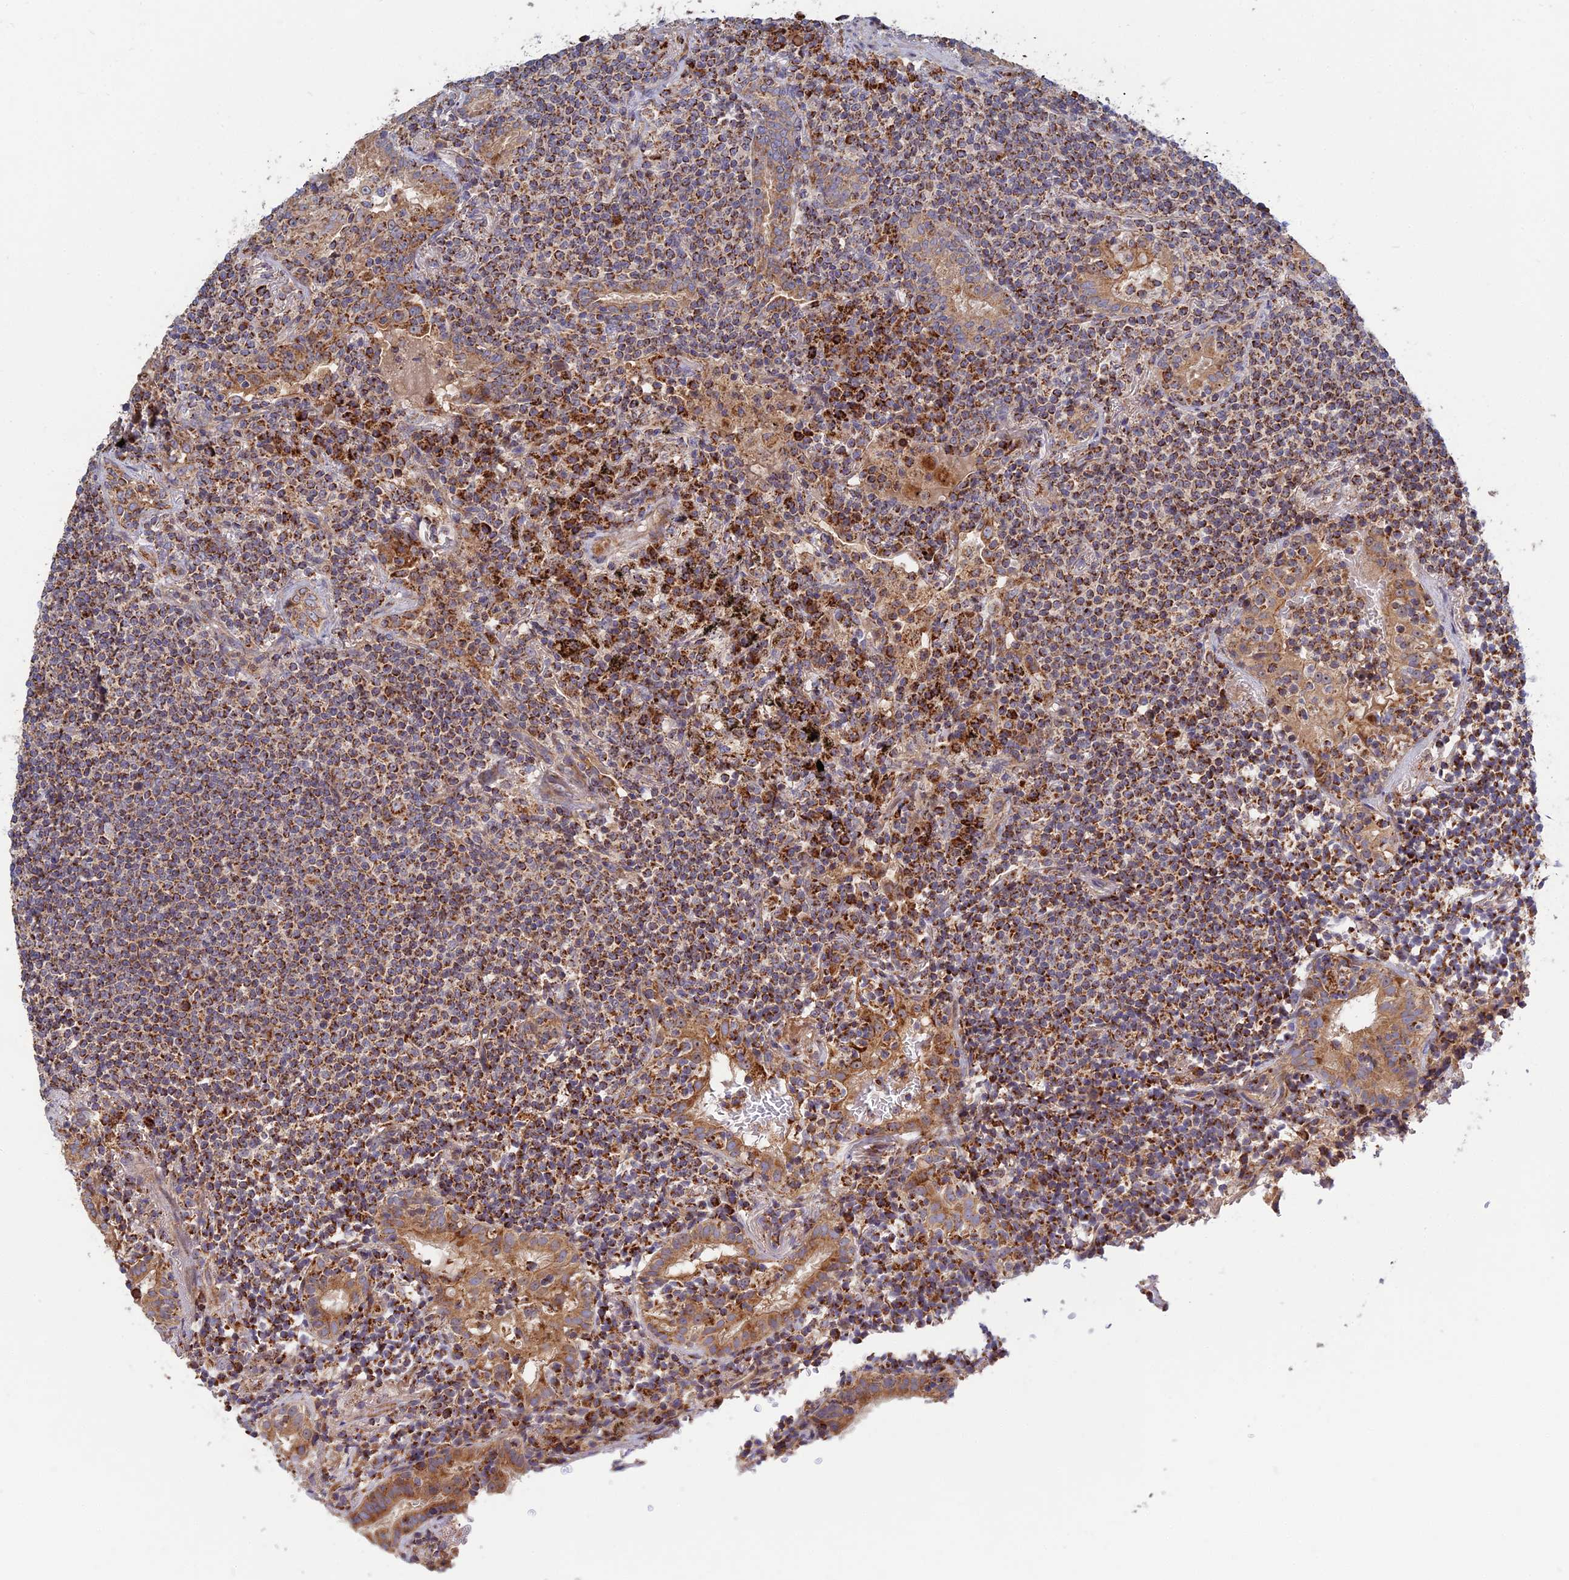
{"staining": {"intensity": "moderate", "quantity": ">75%", "location": "cytoplasmic/membranous"}, "tissue": "lymphoma", "cell_type": "Tumor cells", "image_type": "cancer", "snomed": [{"axis": "morphology", "description": "Malignant lymphoma, non-Hodgkin's type, Low grade"}, {"axis": "topography", "description": "Lung"}], "caption": "Immunohistochemical staining of human lymphoma displays medium levels of moderate cytoplasmic/membranous protein expression in about >75% of tumor cells. (Brightfield microscopy of DAB IHC at high magnification).", "gene": "RIC8B", "patient": {"sex": "female", "age": 71}}